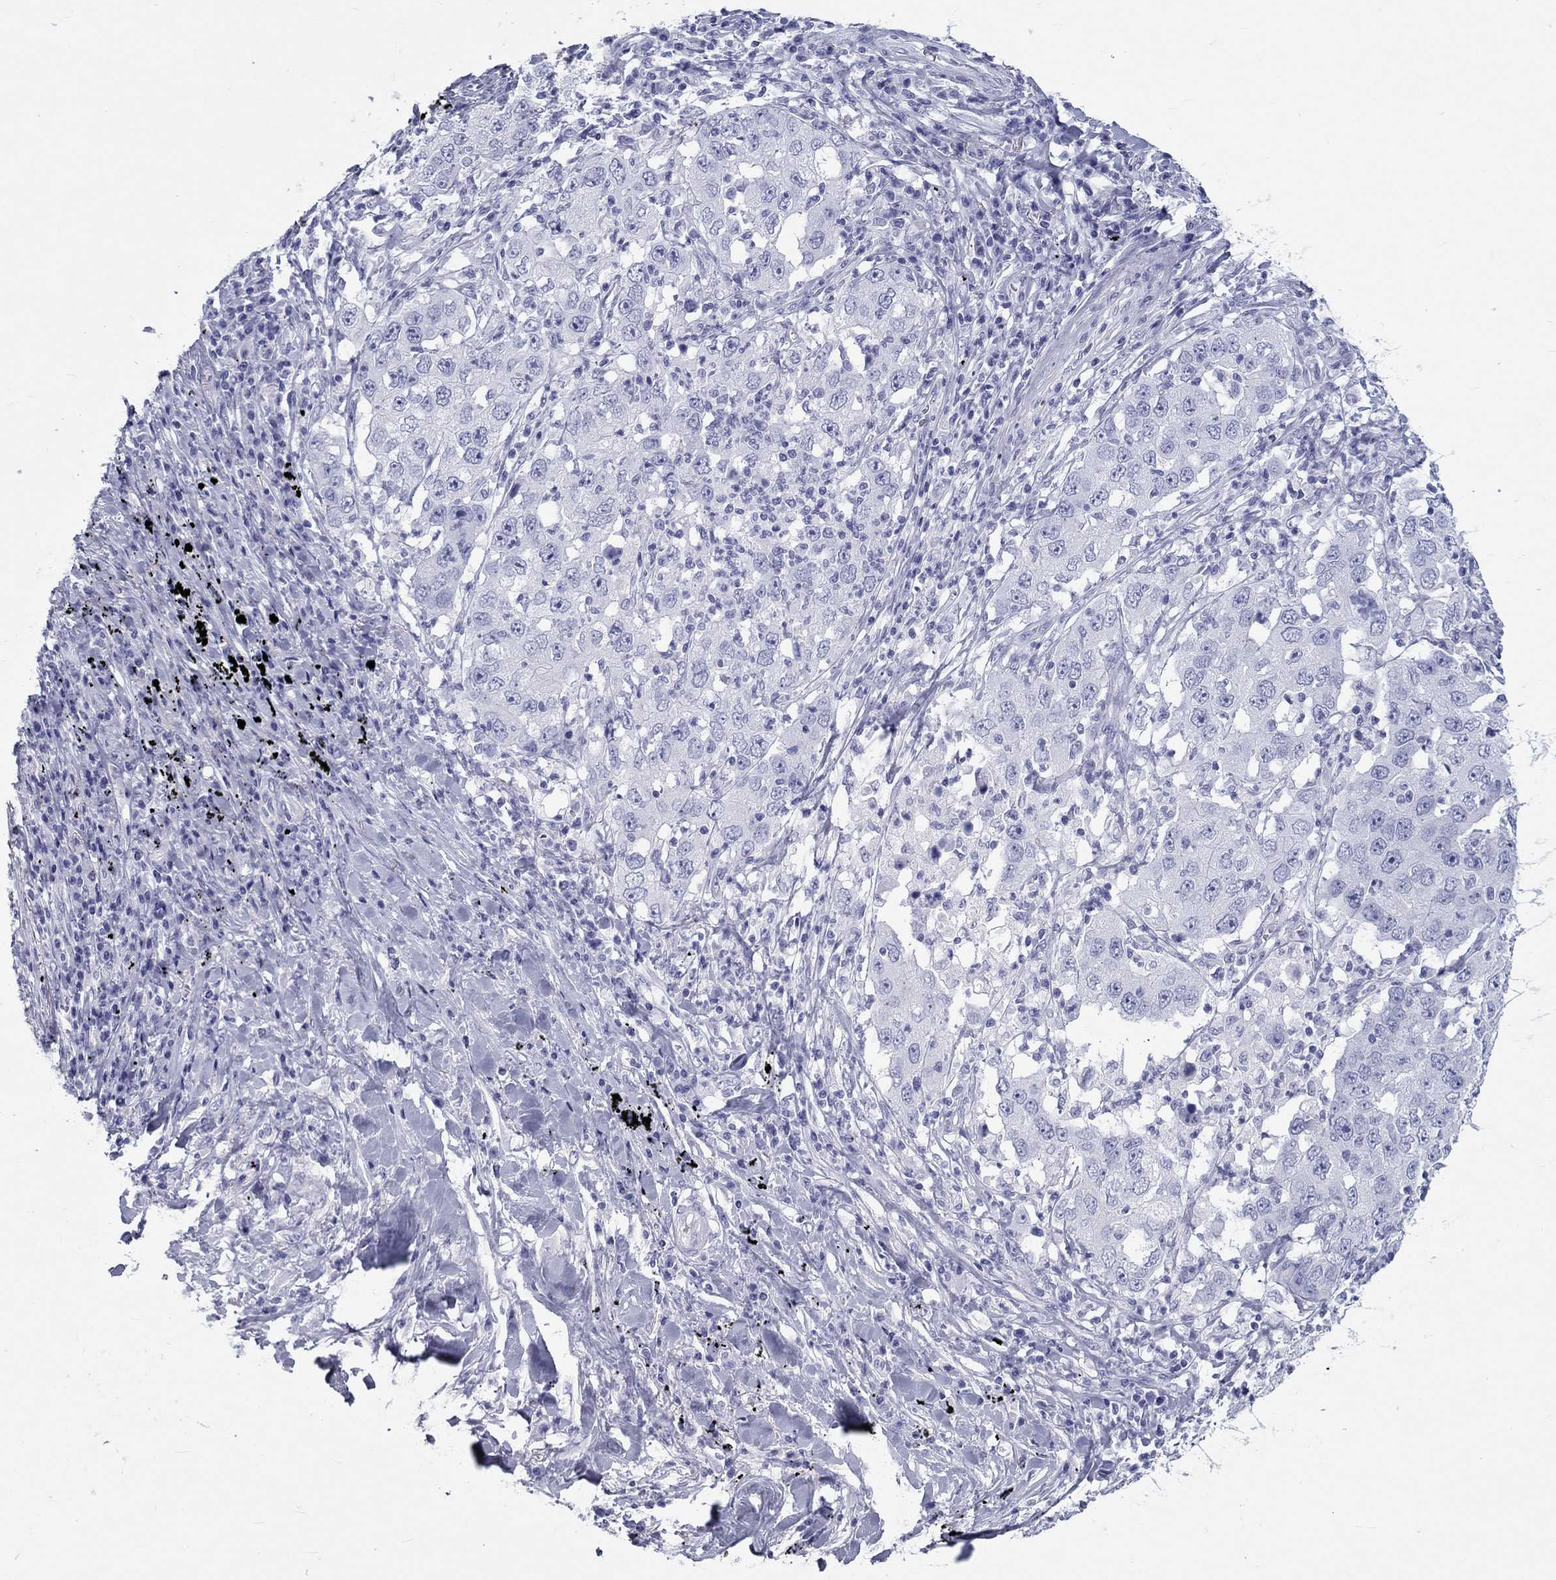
{"staining": {"intensity": "negative", "quantity": "none", "location": "none"}, "tissue": "lung cancer", "cell_type": "Tumor cells", "image_type": "cancer", "snomed": [{"axis": "morphology", "description": "Adenocarcinoma, NOS"}, {"axis": "topography", "description": "Lung"}], "caption": "This is an immunohistochemistry (IHC) histopathology image of lung cancer. There is no expression in tumor cells.", "gene": "DNALI1", "patient": {"sex": "male", "age": 73}}